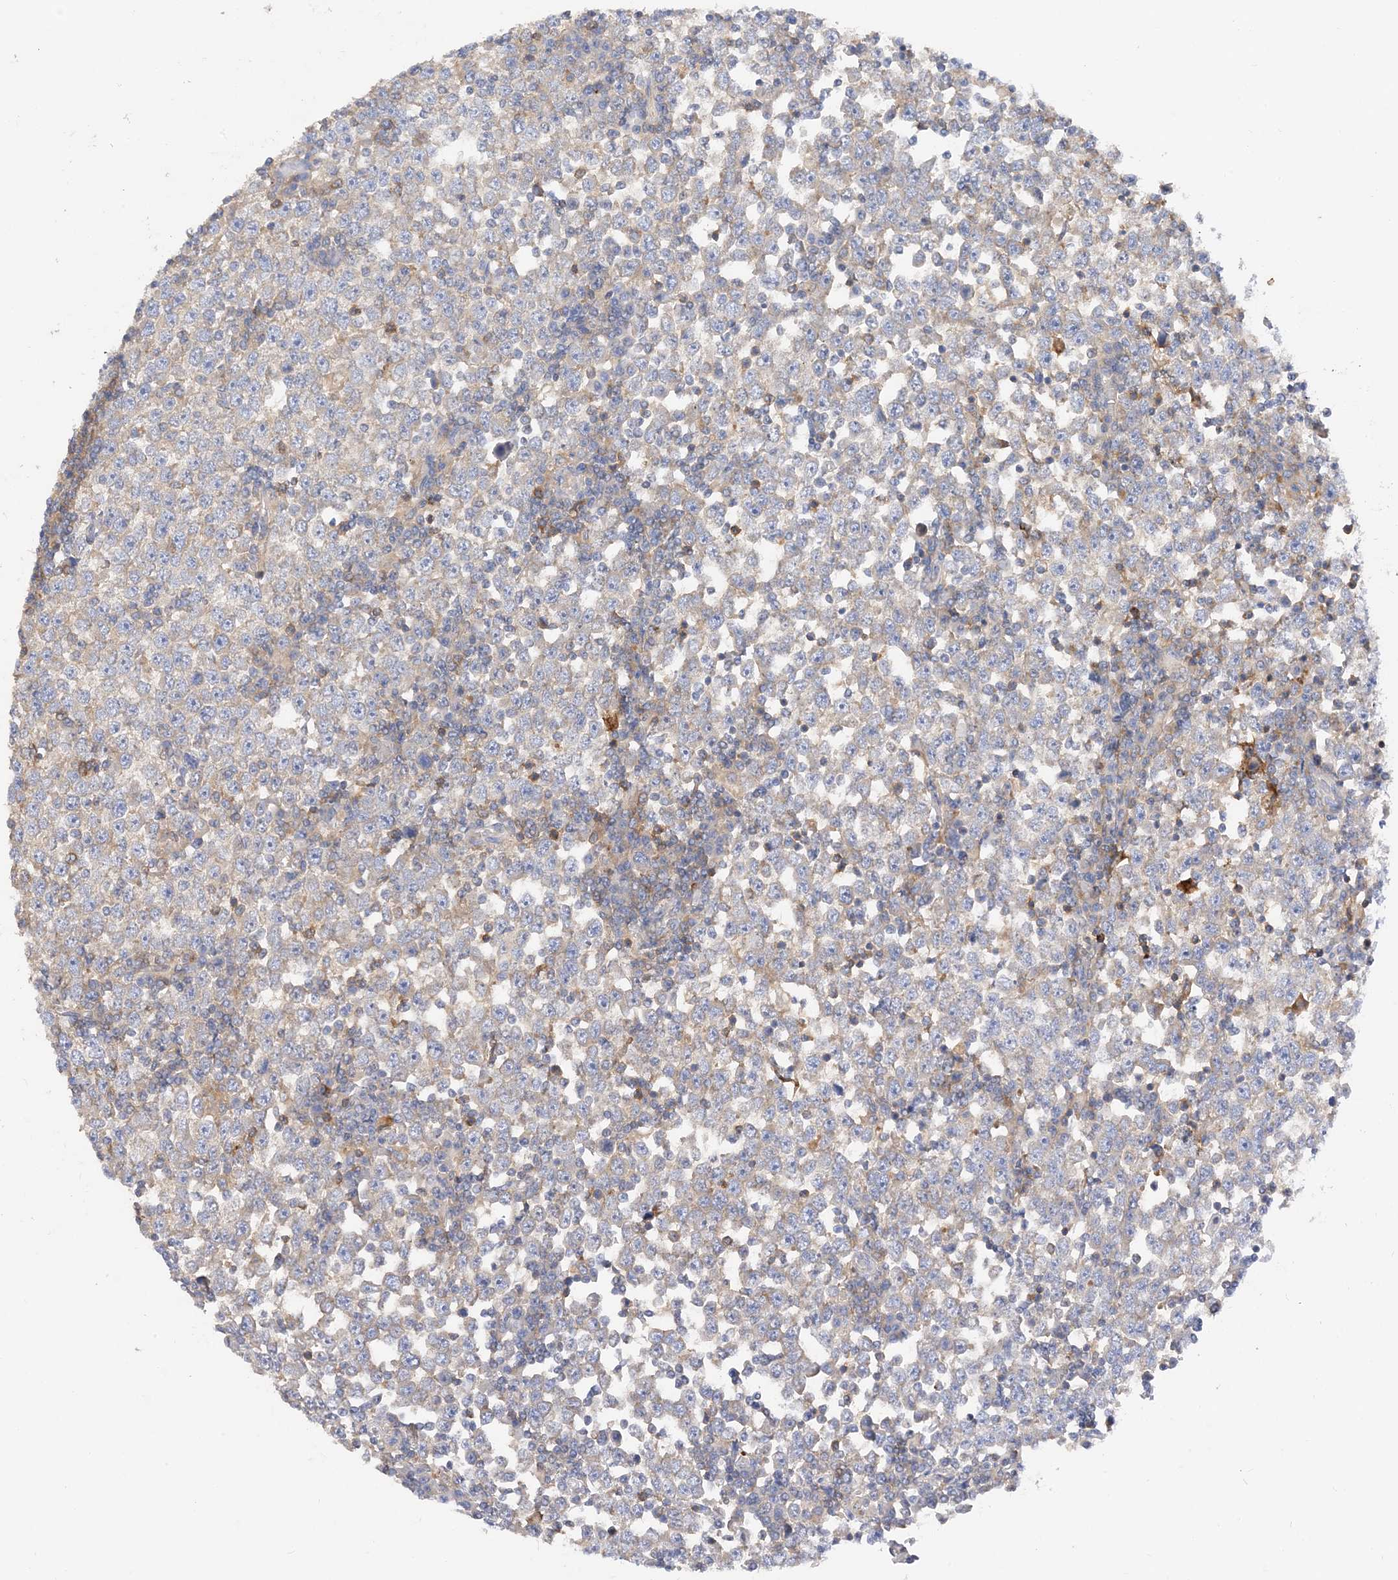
{"staining": {"intensity": "weak", "quantity": "<25%", "location": "cytoplasmic/membranous"}, "tissue": "testis cancer", "cell_type": "Tumor cells", "image_type": "cancer", "snomed": [{"axis": "morphology", "description": "Seminoma, NOS"}, {"axis": "topography", "description": "Testis"}], "caption": "The IHC image has no significant staining in tumor cells of testis seminoma tissue.", "gene": "ARV1", "patient": {"sex": "male", "age": 65}}